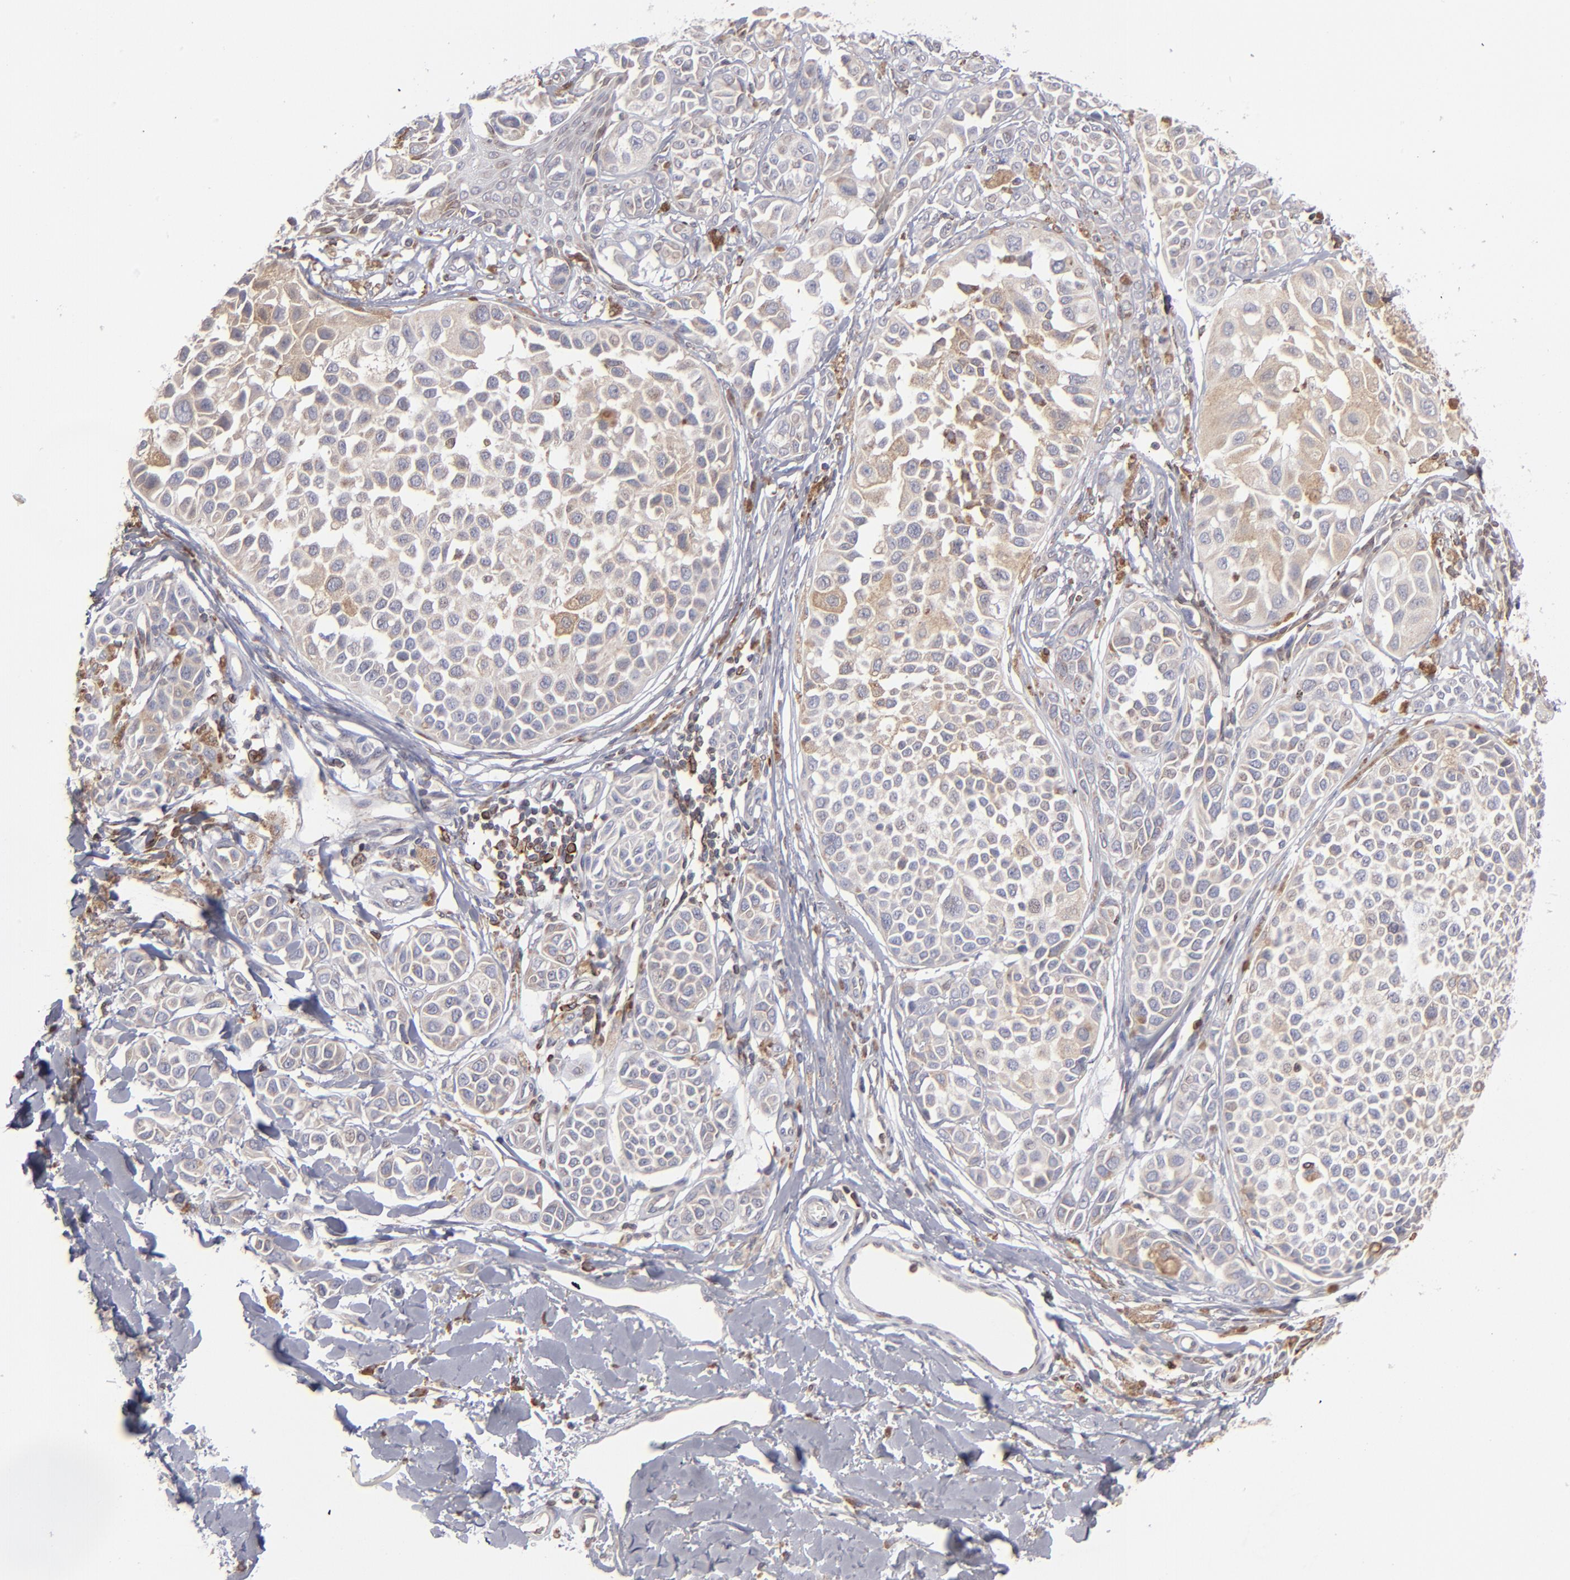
{"staining": {"intensity": "moderate", "quantity": "25%-75%", "location": "cytoplasmic/membranous"}, "tissue": "melanoma", "cell_type": "Tumor cells", "image_type": "cancer", "snomed": [{"axis": "morphology", "description": "Malignant melanoma, NOS"}, {"axis": "topography", "description": "Skin"}], "caption": "Immunohistochemistry micrograph of human melanoma stained for a protein (brown), which reveals medium levels of moderate cytoplasmic/membranous expression in about 25%-75% of tumor cells.", "gene": "TMX1", "patient": {"sex": "female", "age": 38}}